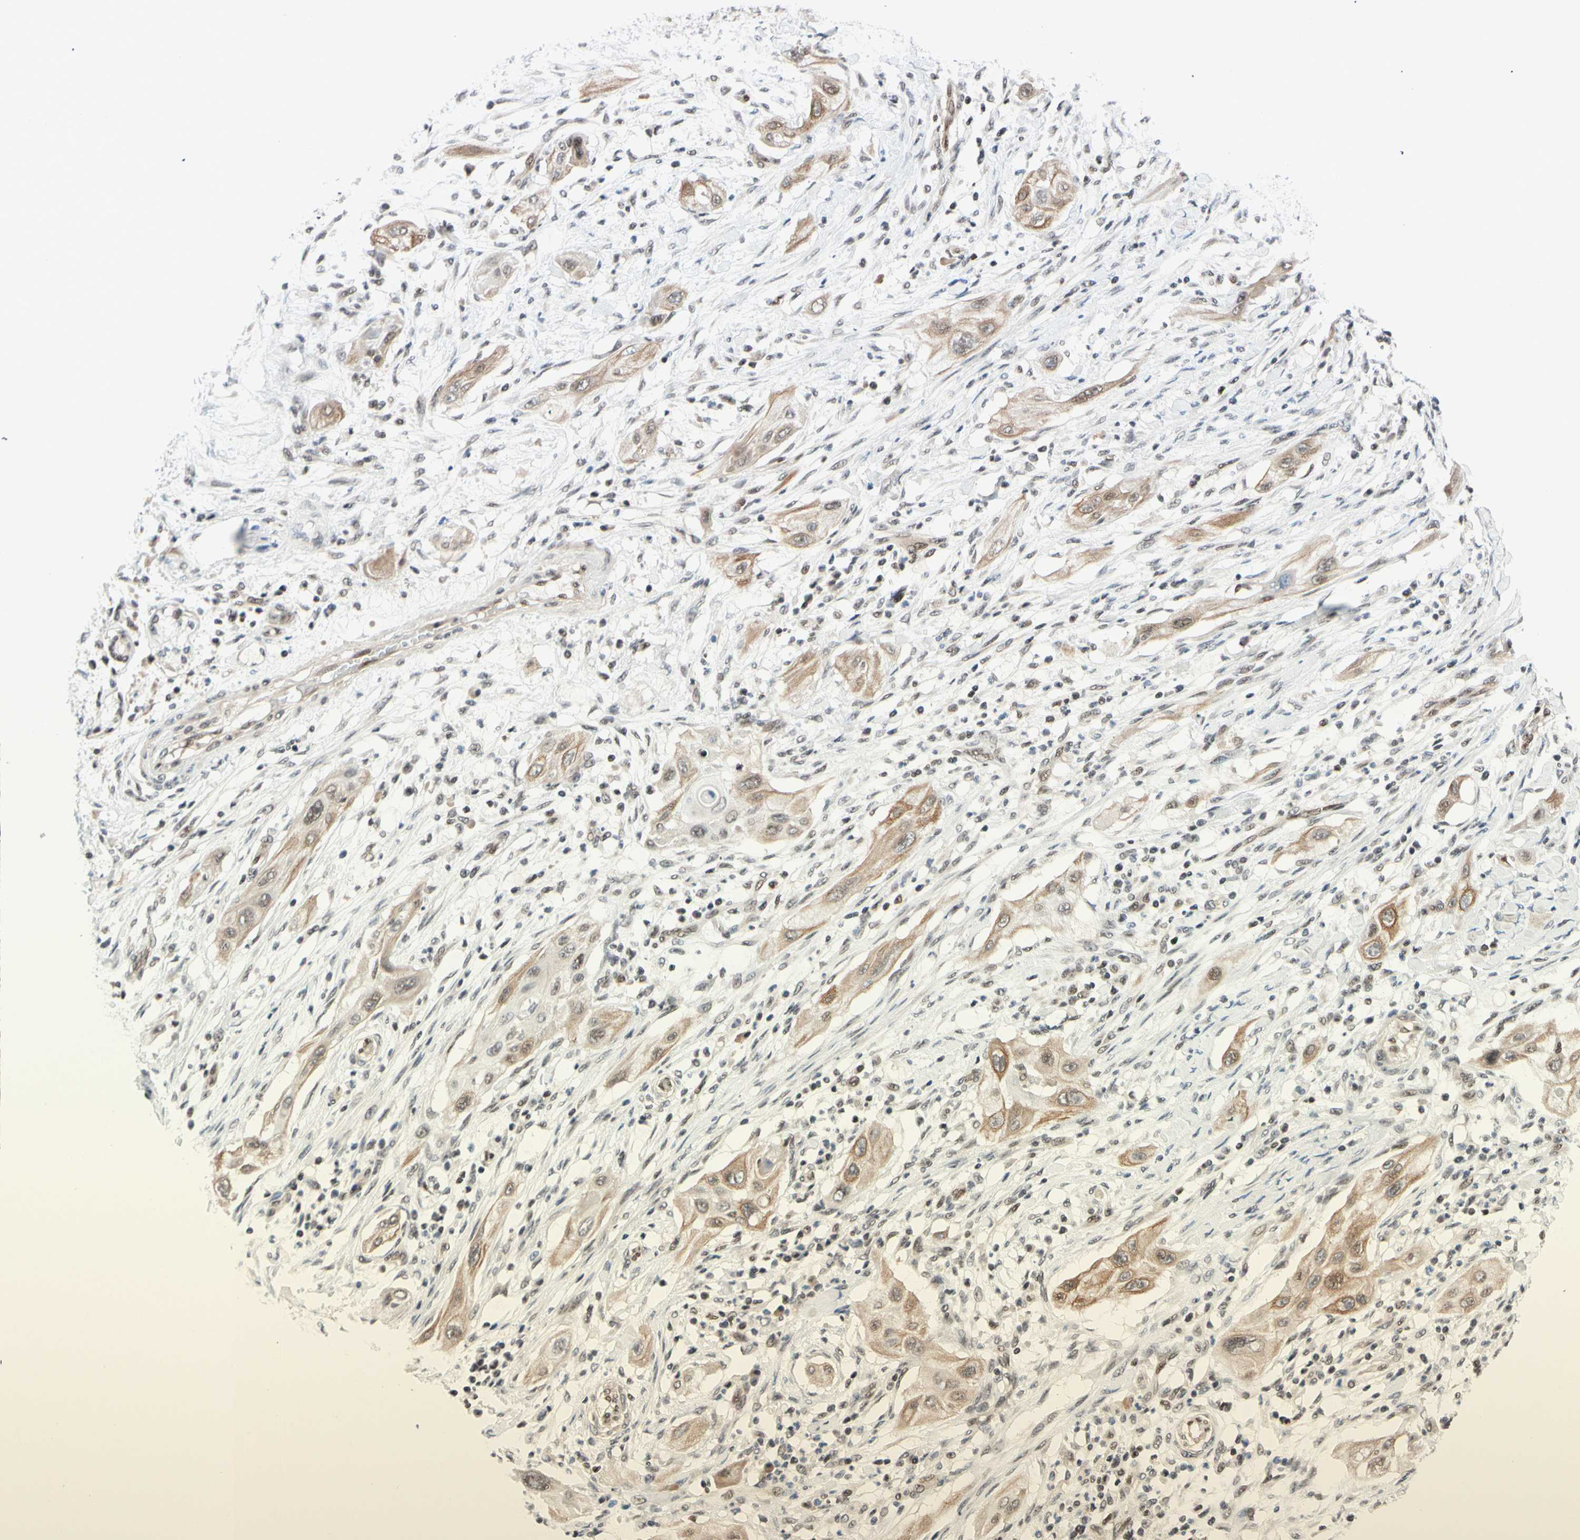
{"staining": {"intensity": "moderate", "quantity": ">75%", "location": "cytoplasmic/membranous,nuclear"}, "tissue": "lung cancer", "cell_type": "Tumor cells", "image_type": "cancer", "snomed": [{"axis": "morphology", "description": "Squamous cell carcinoma, NOS"}, {"axis": "topography", "description": "Lung"}], "caption": "Moderate cytoplasmic/membranous and nuclear protein staining is identified in approximately >75% of tumor cells in squamous cell carcinoma (lung).", "gene": "TAF4", "patient": {"sex": "female", "age": 47}}